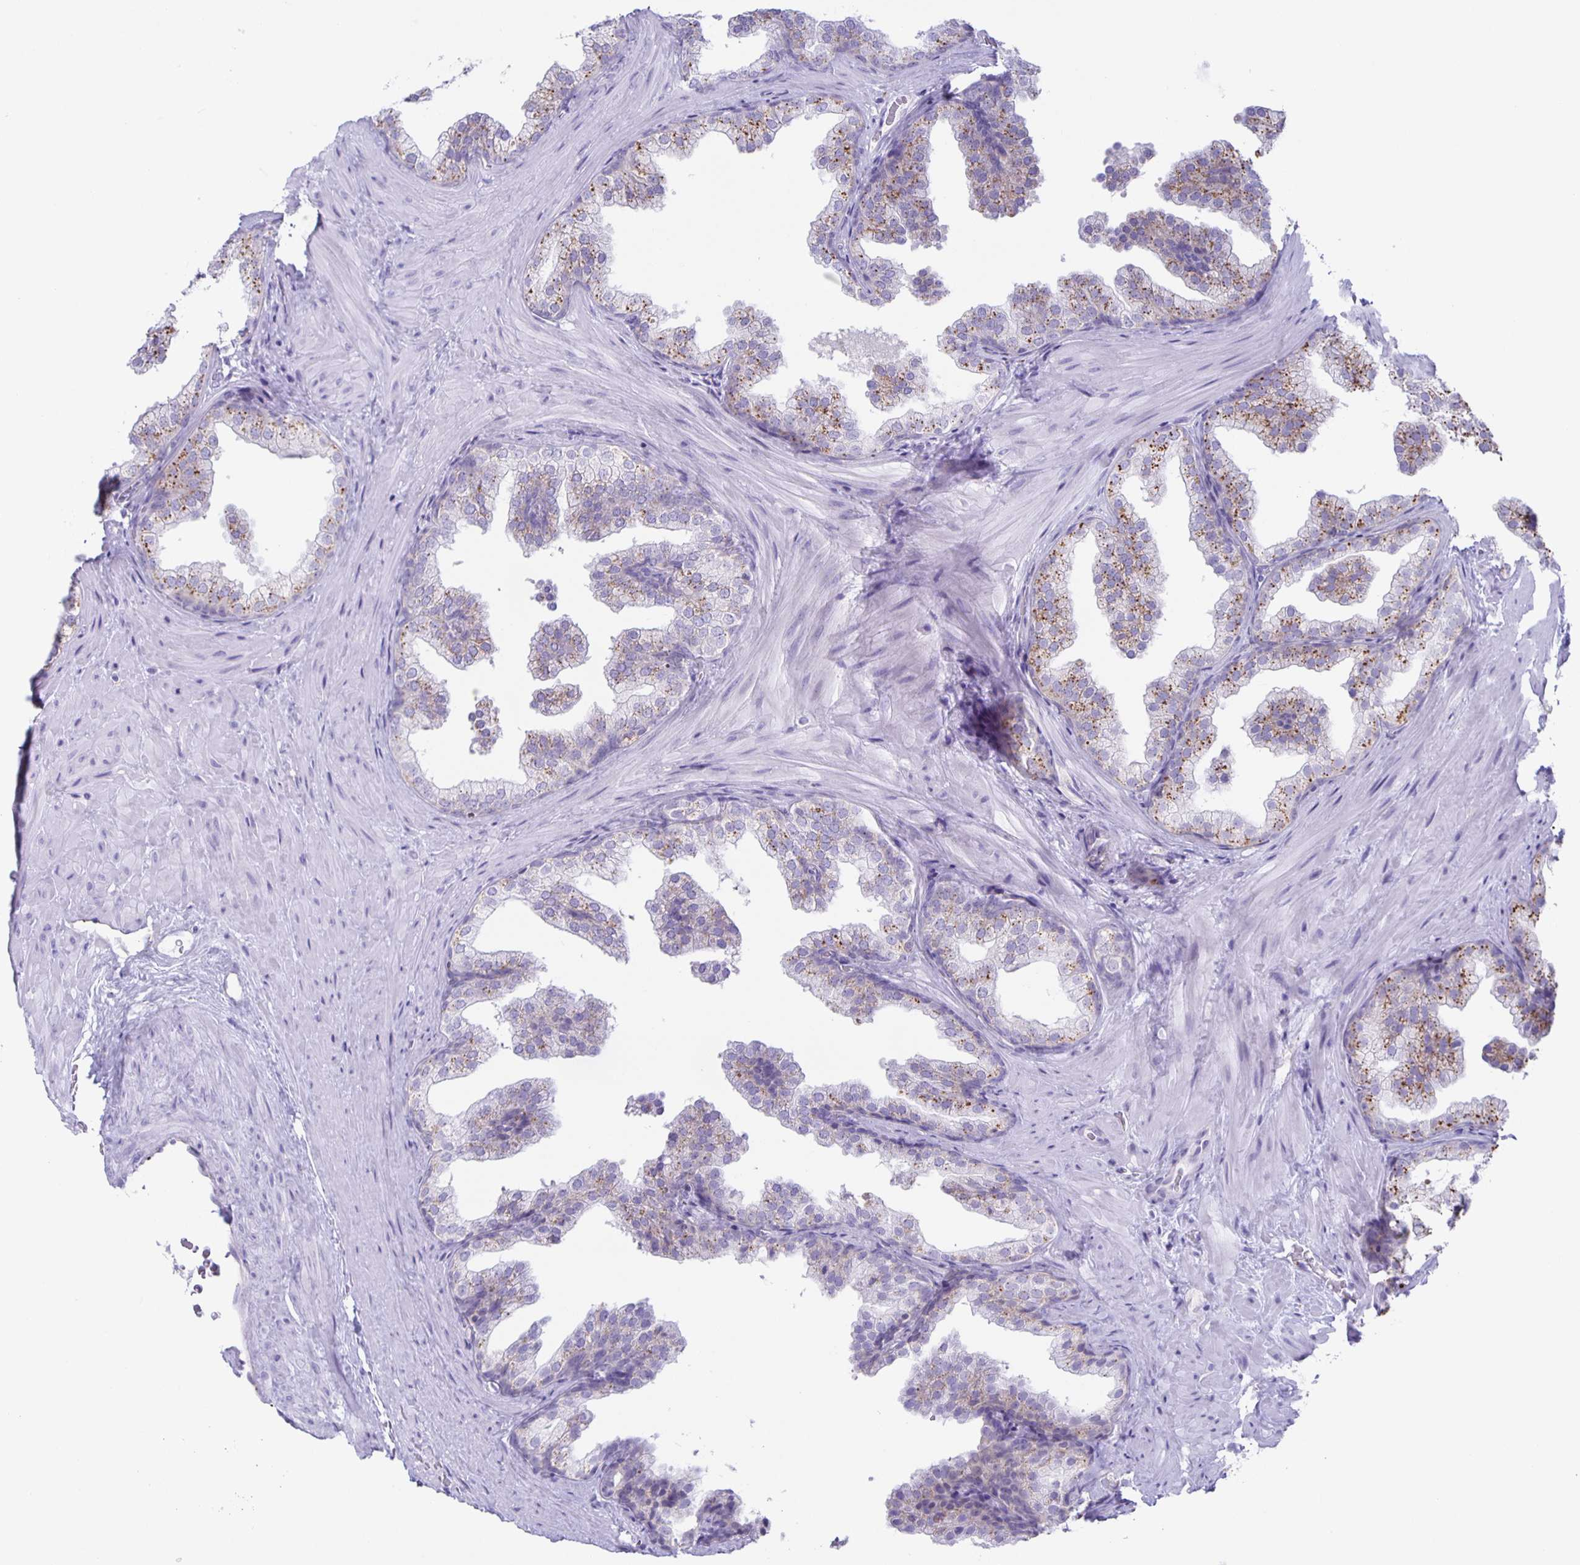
{"staining": {"intensity": "moderate", "quantity": "25%-75%", "location": "cytoplasmic/membranous"}, "tissue": "prostate", "cell_type": "Glandular cells", "image_type": "normal", "snomed": [{"axis": "morphology", "description": "Normal tissue, NOS"}, {"axis": "topography", "description": "Prostate"}], "caption": "Moderate cytoplasmic/membranous staining for a protein is appreciated in about 25%-75% of glandular cells of normal prostate using immunohistochemistry.", "gene": "LIPA", "patient": {"sex": "male", "age": 37}}